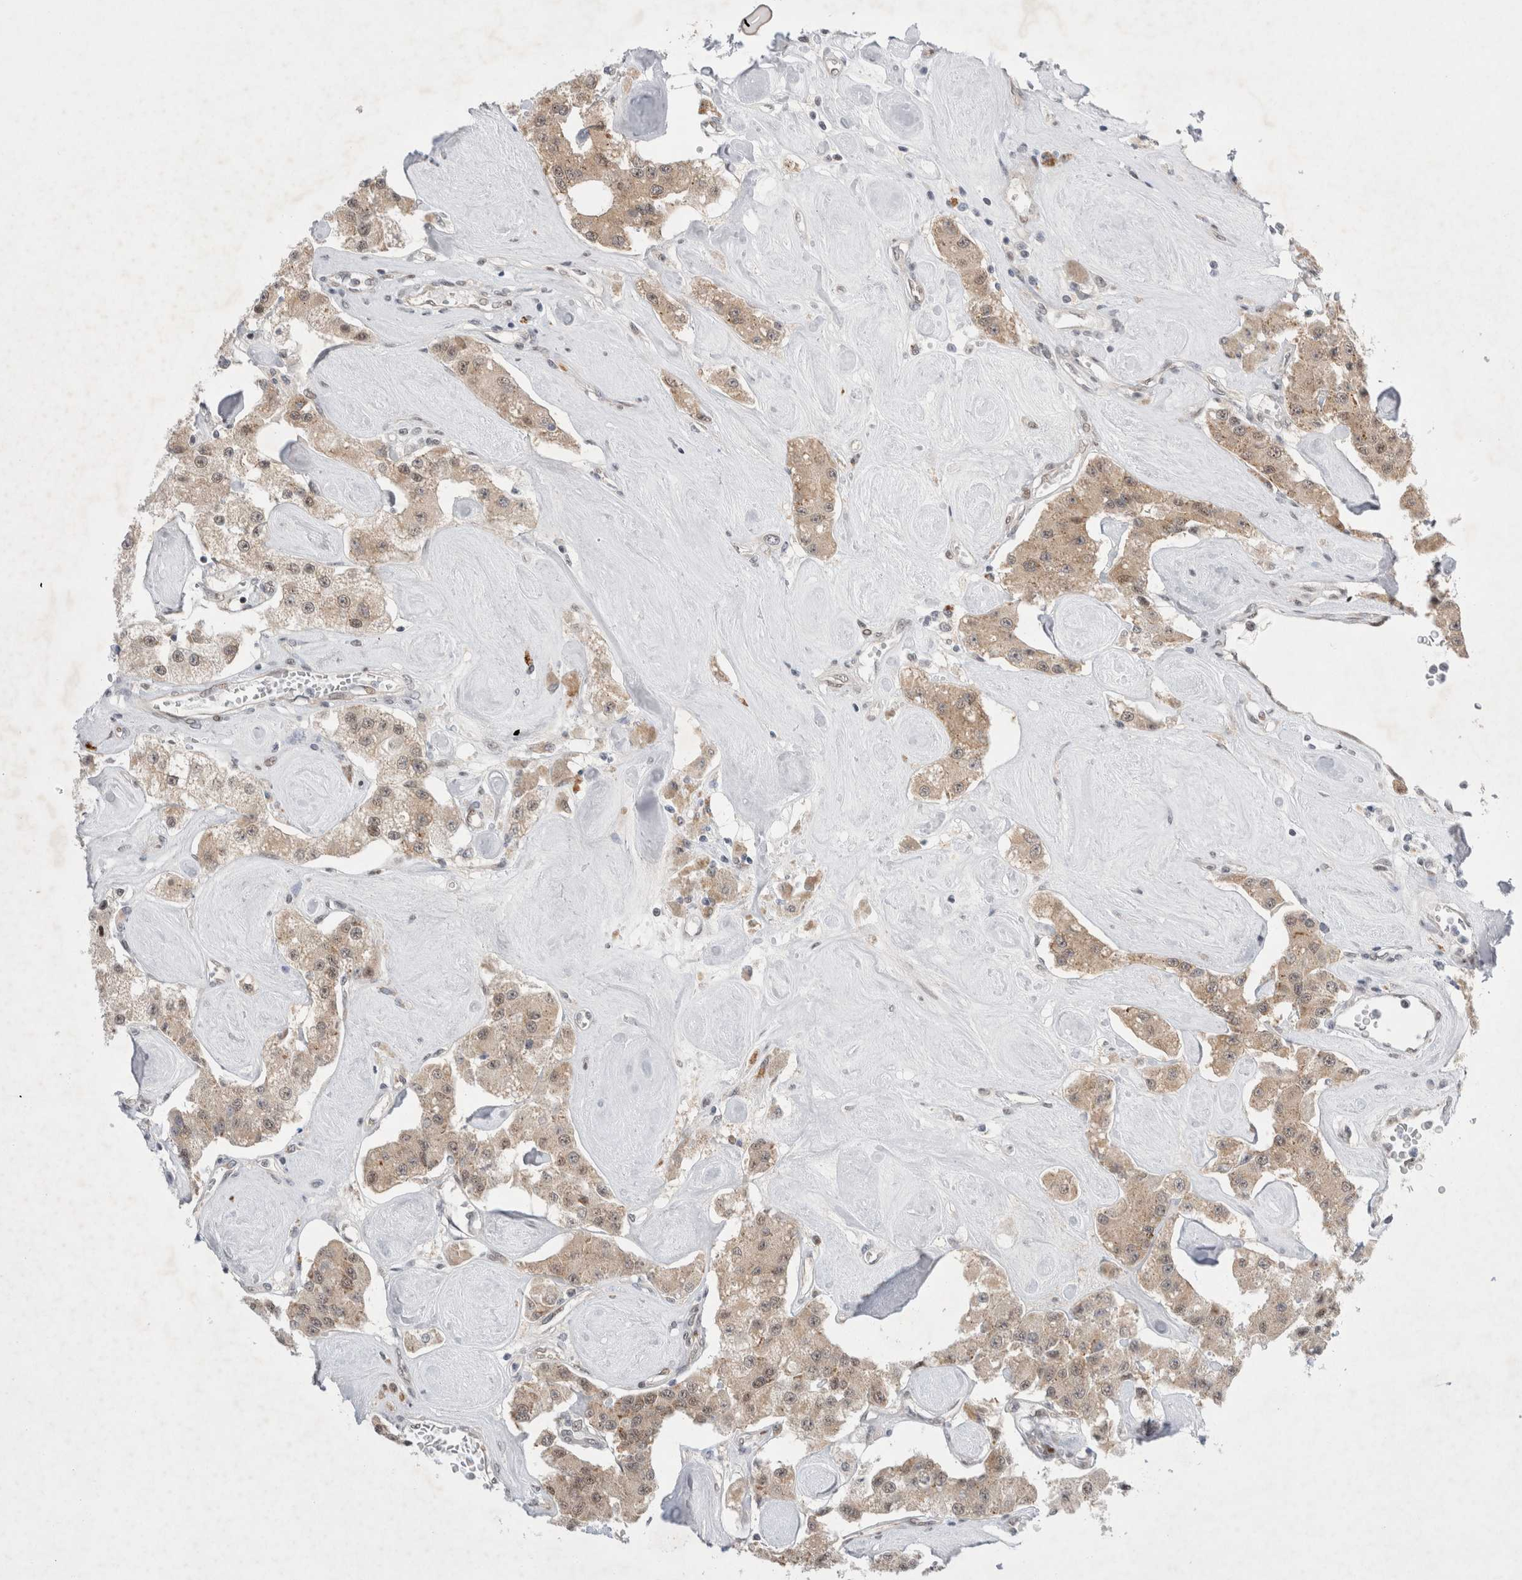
{"staining": {"intensity": "weak", "quantity": ">75%", "location": "cytoplasmic/membranous,nuclear"}, "tissue": "carcinoid", "cell_type": "Tumor cells", "image_type": "cancer", "snomed": [{"axis": "morphology", "description": "Carcinoid, malignant, NOS"}, {"axis": "topography", "description": "Pancreas"}], "caption": "Carcinoid was stained to show a protein in brown. There is low levels of weak cytoplasmic/membranous and nuclear positivity in approximately >75% of tumor cells.", "gene": "WIPF2", "patient": {"sex": "male", "age": 41}}